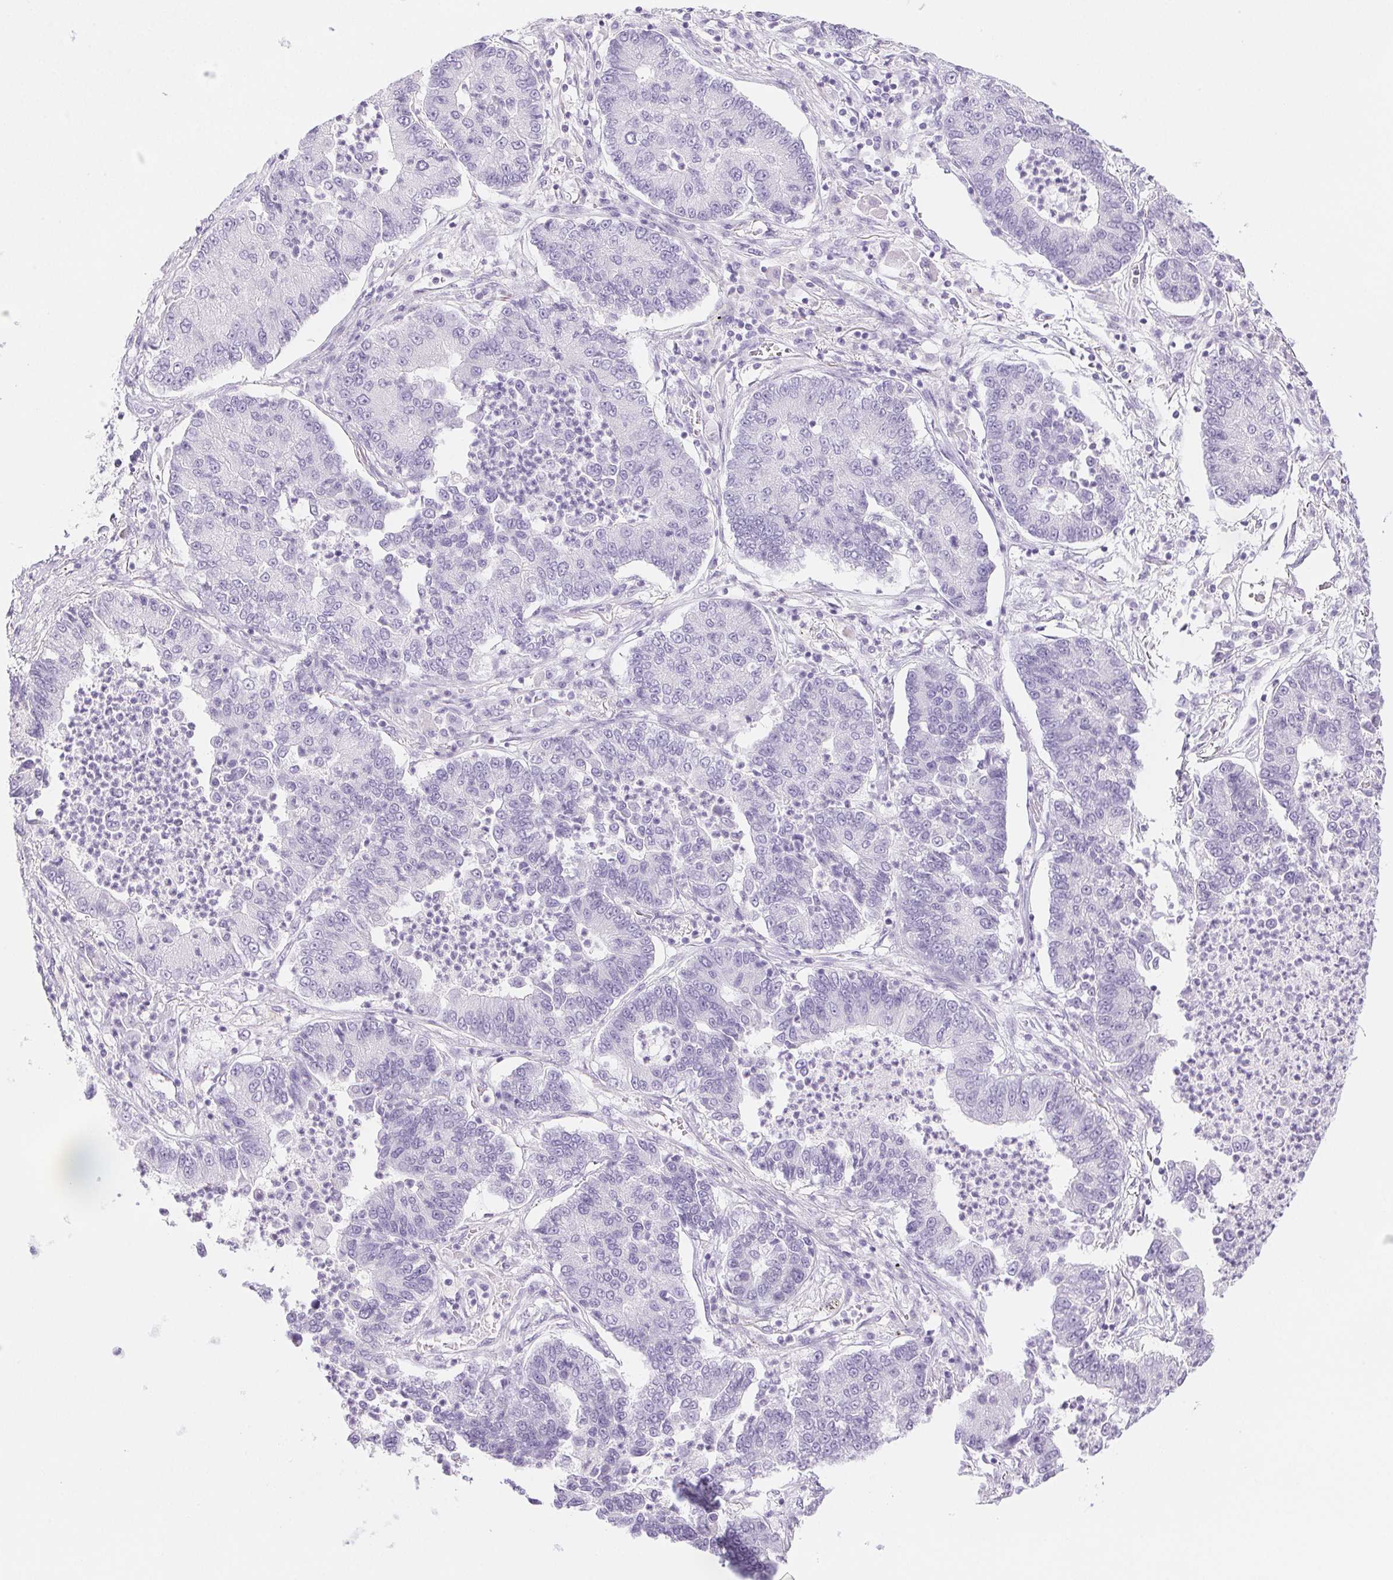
{"staining": {"intensity": "negative", "quantity": "none", "location": "none"}, "tissue": "lung cancer", "cell_type": "Tumor cells", "image_type": "cancer", "snomed": [{"axis": "morphology", "description": "Adenocarcinoma, NOS"}, {"axis": "topography", "description": "Lung"}], "caption": "DAB immunohistochemical staining of lung cancer (adenocarcinoma) exhibits no significant staining in tumor cells.", "gene": "SPRR3", "patient": {"sex": "female", "age": 57}}